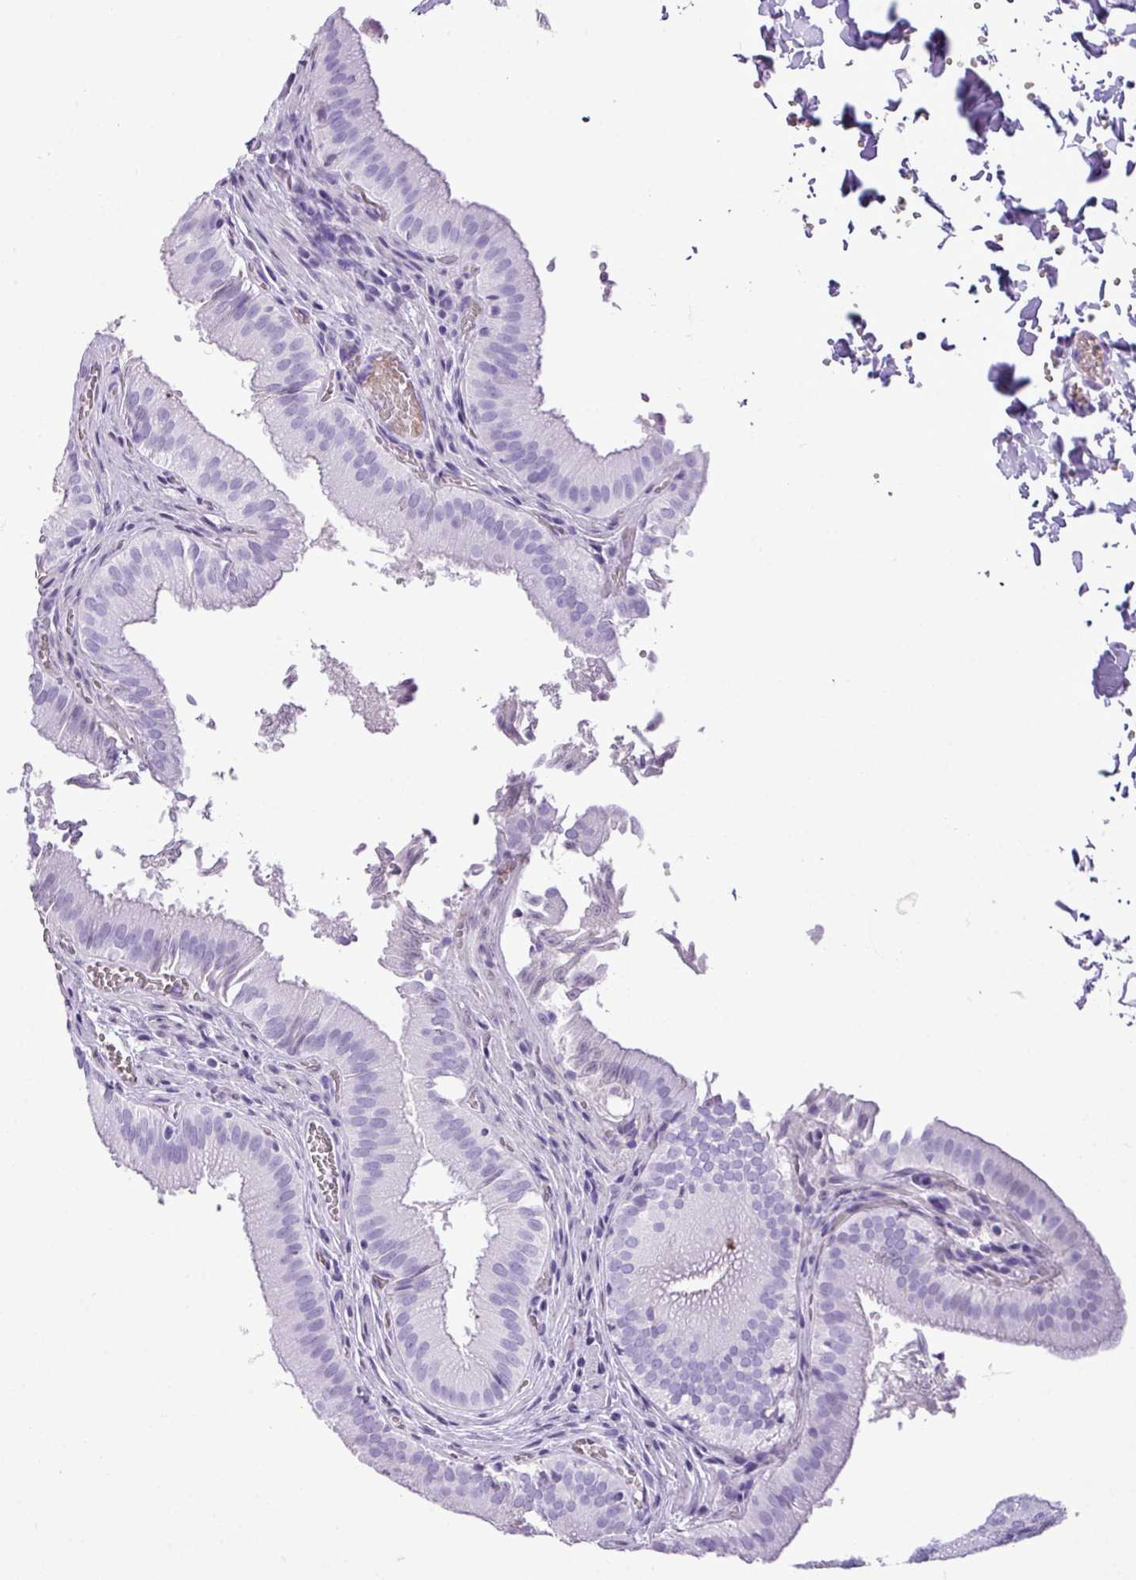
{"staining": {"intensity": "negative", "quantity": "none", "location": "none"}, "tissue": "gallbladder", "cell_type": "Glandular cells", "image_type": "normal", "snomed": [{"axis": "morphology", "description": "Normal tissue, NOS"}, {"axis": "topography", "description": "Gallbladder"}, {"axis": "topography", "description": "Peripheral nerve tissue"}], "caption": "IHC of unremarkable human gallbladder shows no expression in glandular cells. The staining is performed using DAB (3,3'-diaminobenzidine) brown chromogen with nuclei counter-stained in using hematoxylin.", "gene": "ZSCAN5A", "patient": {"sex": "male", "age": 17}}